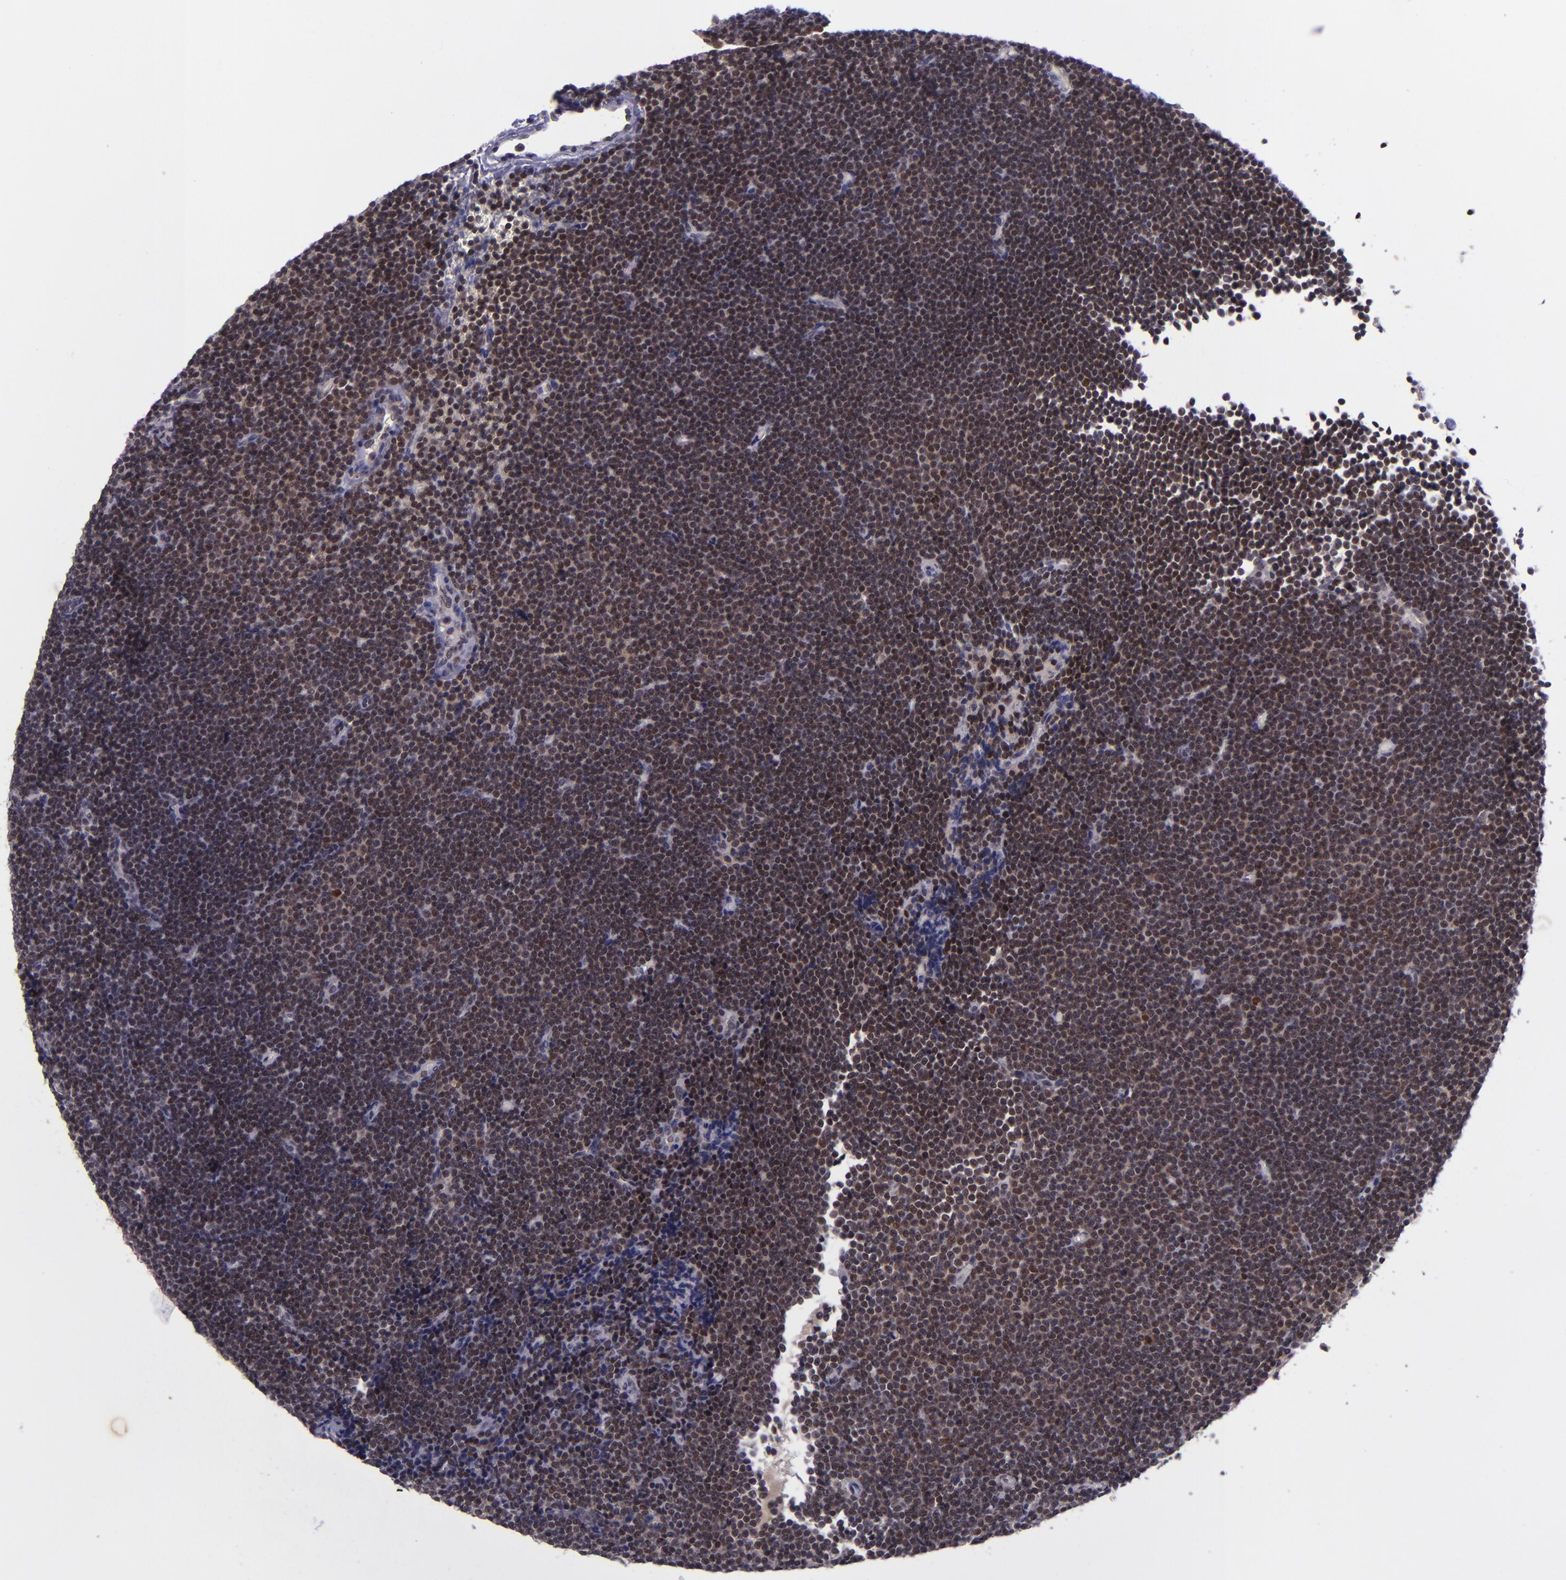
{"staining": {"intensity": "moderate", "quantity": ">75%", "location": "cytoplasmic/membranous,nuclear"}, "tissue": "lymphoma", "cell_type": "Tumor cells", "image_type": "cancer", "snomed": [{"axis": "morphology", "description": "Malignant lymphoma, non-Hodgkin's type, Low grade"}, {"axis": "topography", "description": "Lymph node"}], "caption": "Immunohistochemistry staining of lymphoma, which reveals medium levels of moderate cytoplasmic/membranous and nuclear positivity in about >75% of tumor cells indicating moderate cytoplasmic/membranous and nuclear protein expression. The staining was performed using DAB (brown) for protein detection and nuclei were counterstained in hematoxylin (blue).", "gene": "BAG1", "patient": {"sex": "female", "age": 73}}